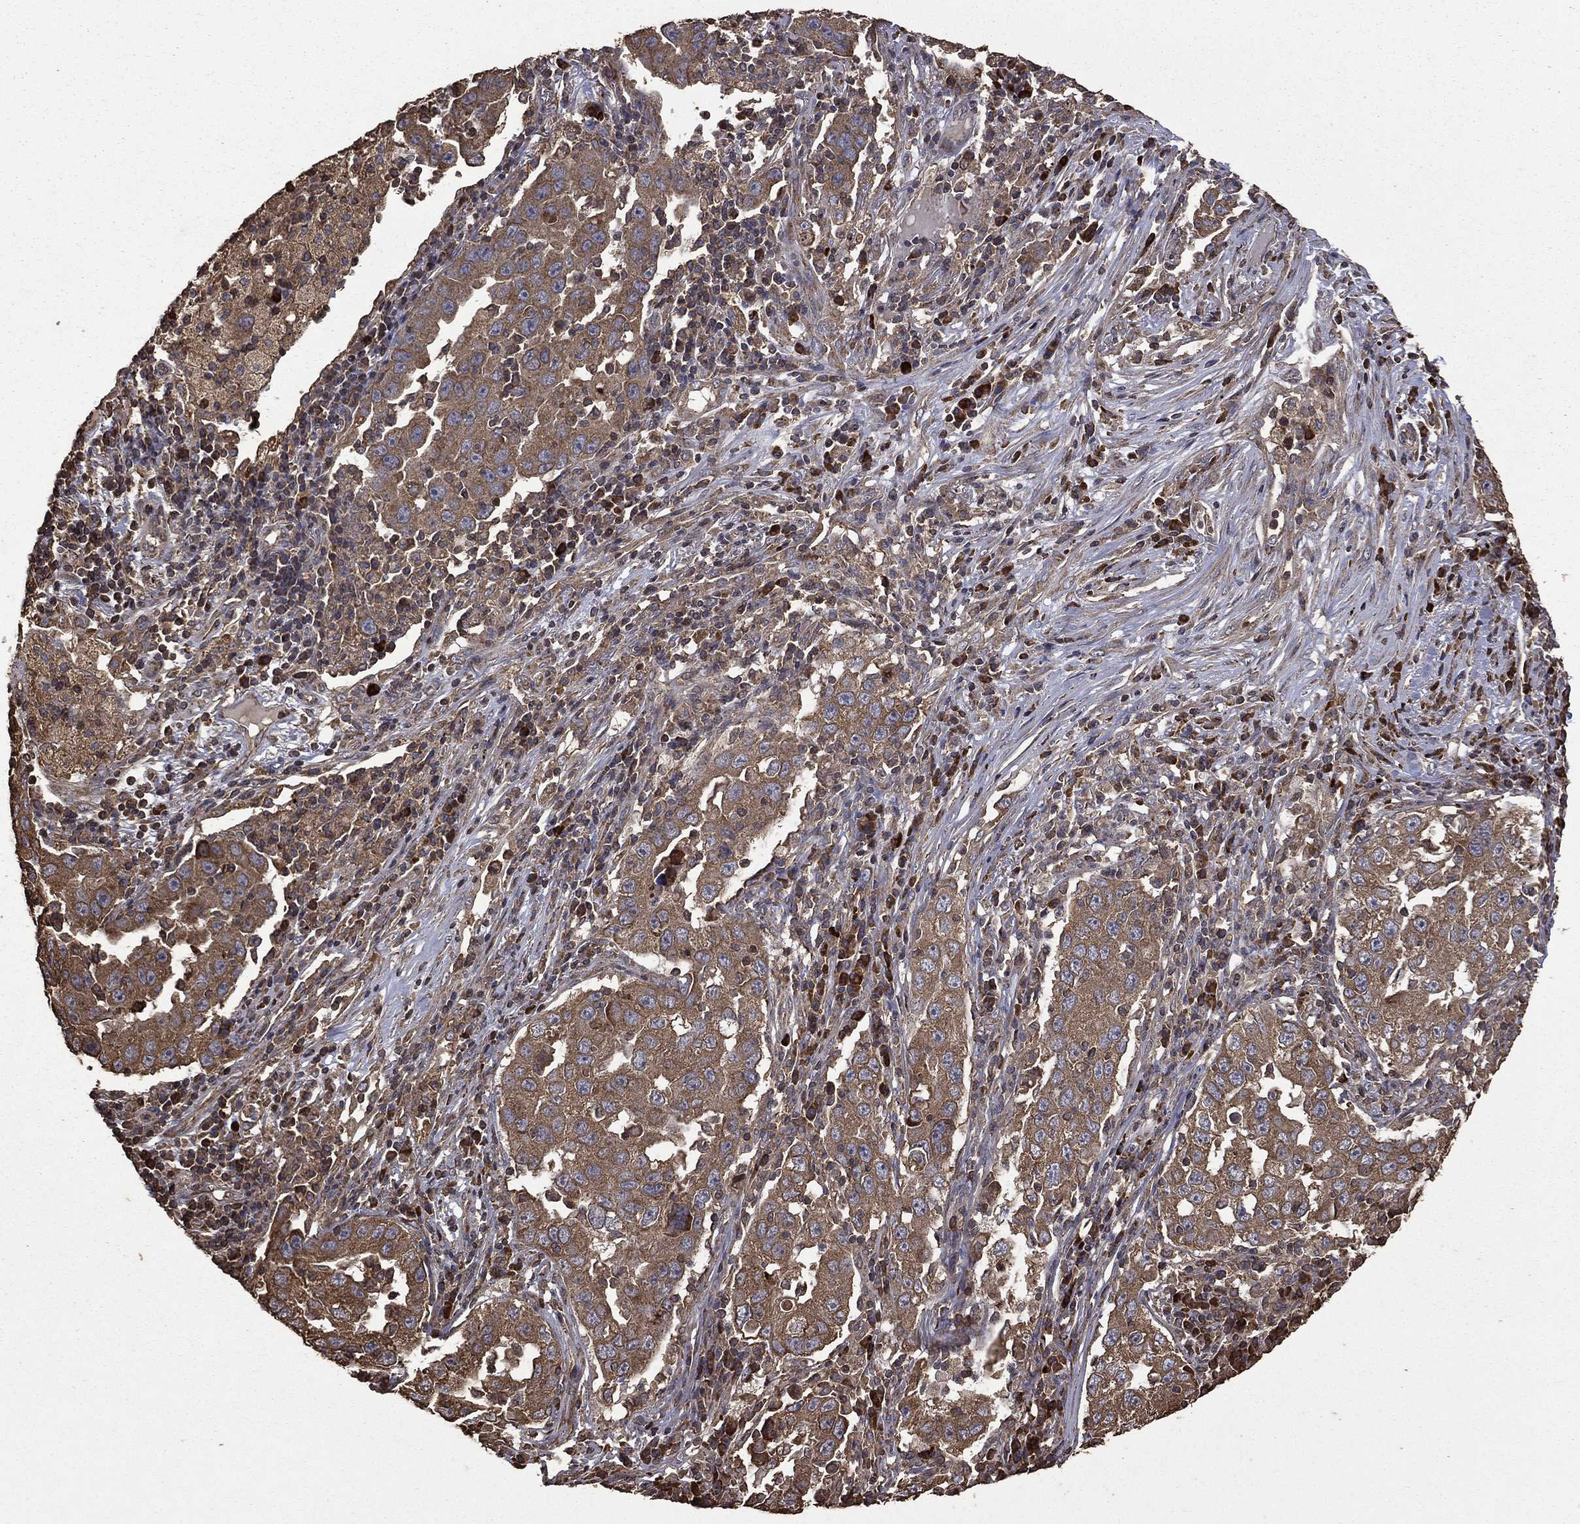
{"staining": {"intensity": "moderate", "quantity": ">75%", "location": "cytoplasmic/membranous"}, "tissue": "lung cancer", "cell_type": "Tumor cells", "image_type": "cancer", "snomed": [{"axis": "morphology", "description": "Adenocarcinoma, NOS"}, {"axis": "topography", "description": "Lung"}], "caption": "Moderate cytoplasmic/membranous staining for a protein is appreciated in approximately >75% of tumor cells of lung adenocarcinoma using IHC.", "gene": "METTL27", "patient": {"sex": "male", "age": 73}}